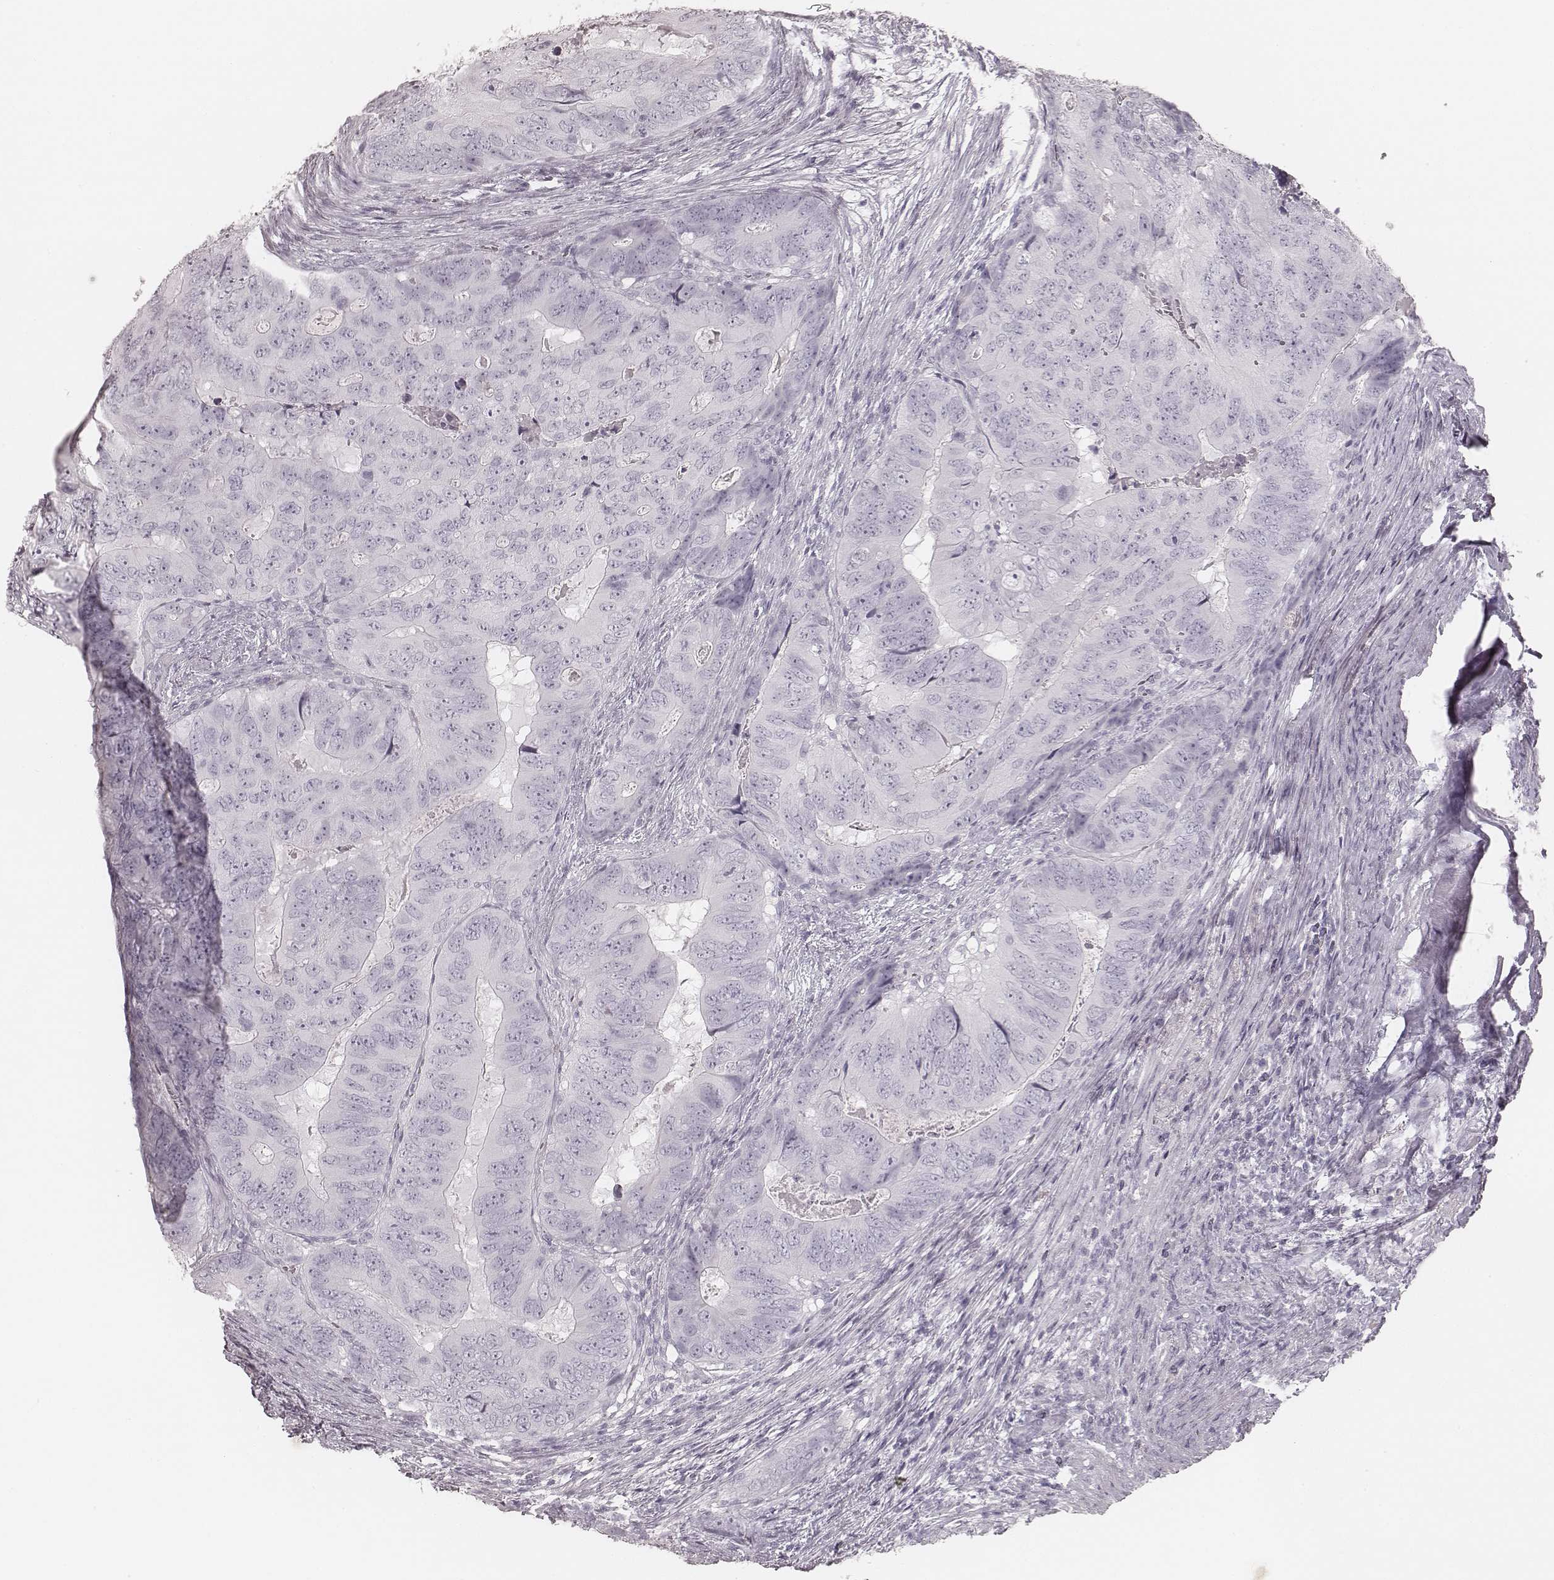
{"staining": {"intensity": "negative", "quantity": "none", "location": "none"}, "tissue": "colorectal cancer", "cell_type": "Tumor cells", "image_type": "cancer", "snomed": [{"axis": "morphology", "description": "Adenocarcinoma, NOS"}, {"axis": "topography", "description": "Colon"}], "caption": "IHC histopathology image of neoplastic tissue: adenocarcinoma (colorectal) stained with DAB (3,3'-diaminobenzidine) shows no significant protein positivity in tumor cells. (DAB (3,3'-diaminobenzidine) immunohistochemistry with hematoxylin counter stain).", "gene": "KRT82", "patient": {"sex": "male", "age": 79}}